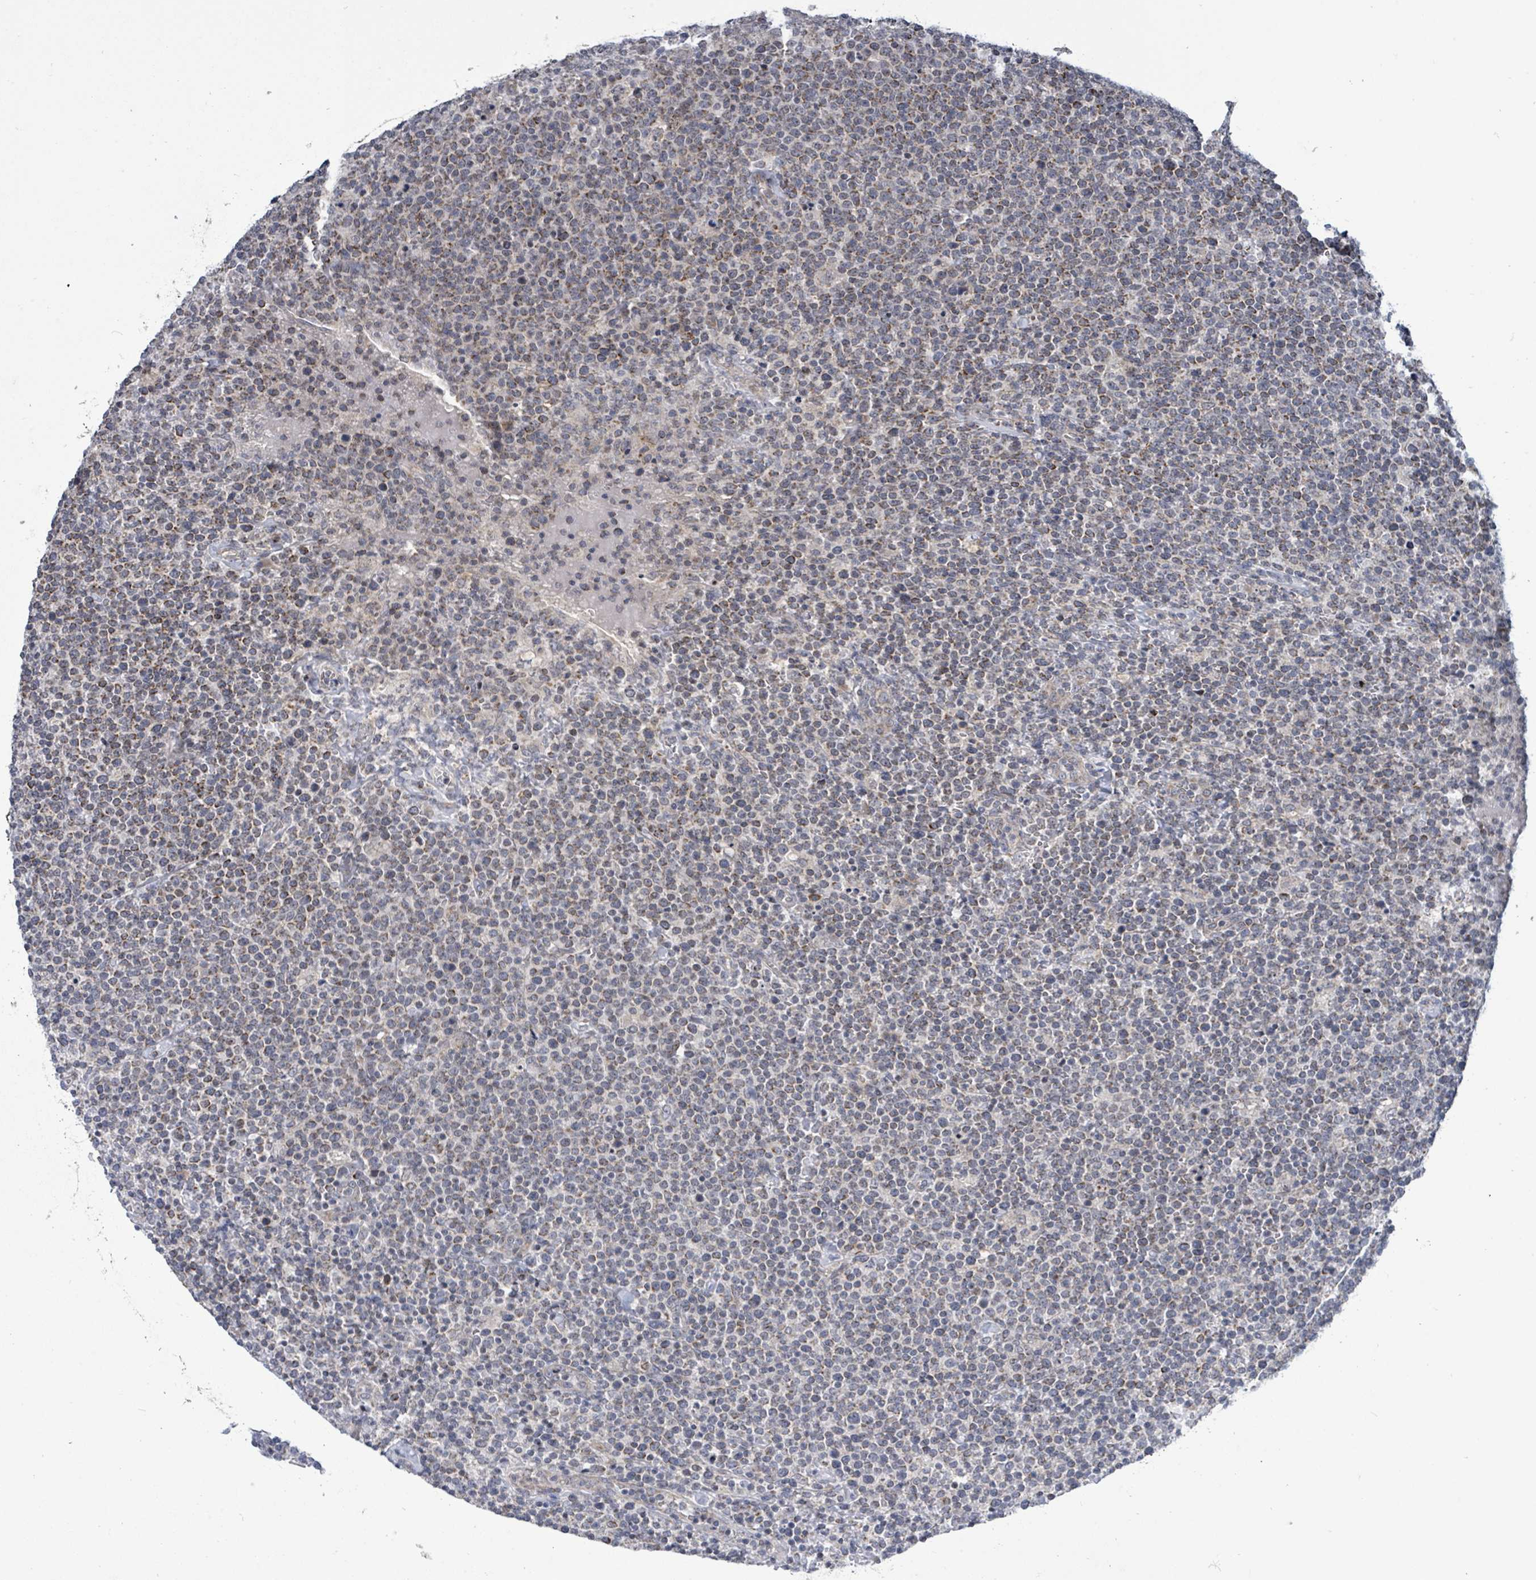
{"staining": {"intensity": "weak", "quantity": "25%-75%", "location": "cytoplasmic/membranous"}, "tissue": "lymphoma", "cell_type": "Tumor cells", "image_type": "cancer", "snomed": [{"axis": "morphology", "description": "Malignant lymphoma, non-Hodgkin's type, High grade"}, {"axis": "topography", "description": "Lymph node"}], "caption": "Immunohistochemical staining of human high-grade malignant lymphoma, non-Hodgkin's type reveals low levels of weak cytoplasmic/membranous positivity in about 25%-75% of tumor cells.", "gene": "COQ10B", "patient": {"sex": "male", "age": 61}}